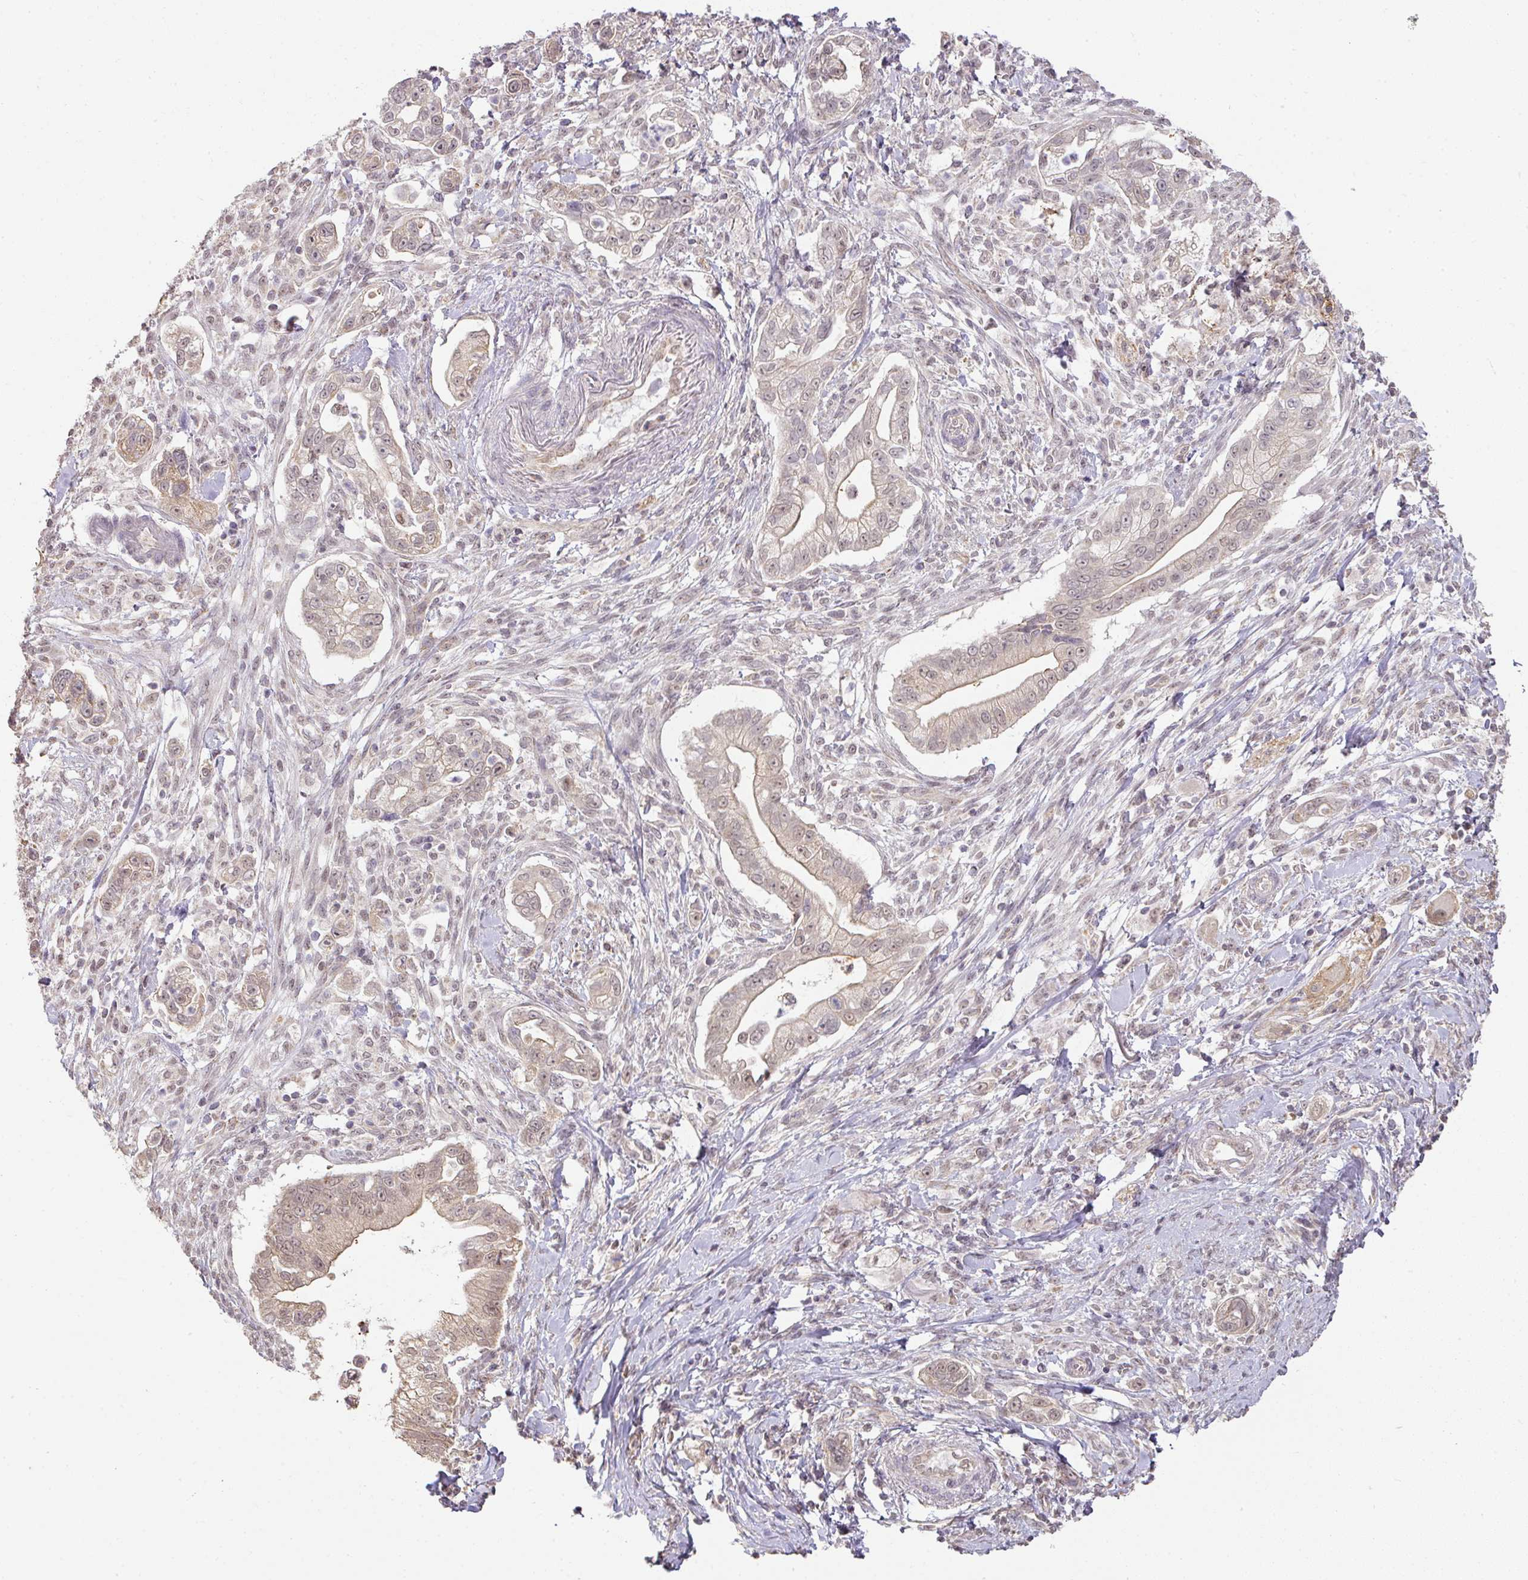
{"staining": {"intensity": "moderate", "quantity": ">75%", "location": "cytoplasmic/membranous,nuclear"}, "tissue": "pancreatic cancer", "cell_type": "Tumor cells", "image_type": "cancer", "snomed": [{"axis": "morphology", "description": "Adenocarcinoma, NOS"}, {"axis": "topography", "description": "Pancreas"}], "caption": "Pancreatic adenocarcinoma stained with a protein marker shows moderate staining in tumor cells.", "gene": "MYOM2", "patient": {"sex": "male", "age": 70}}